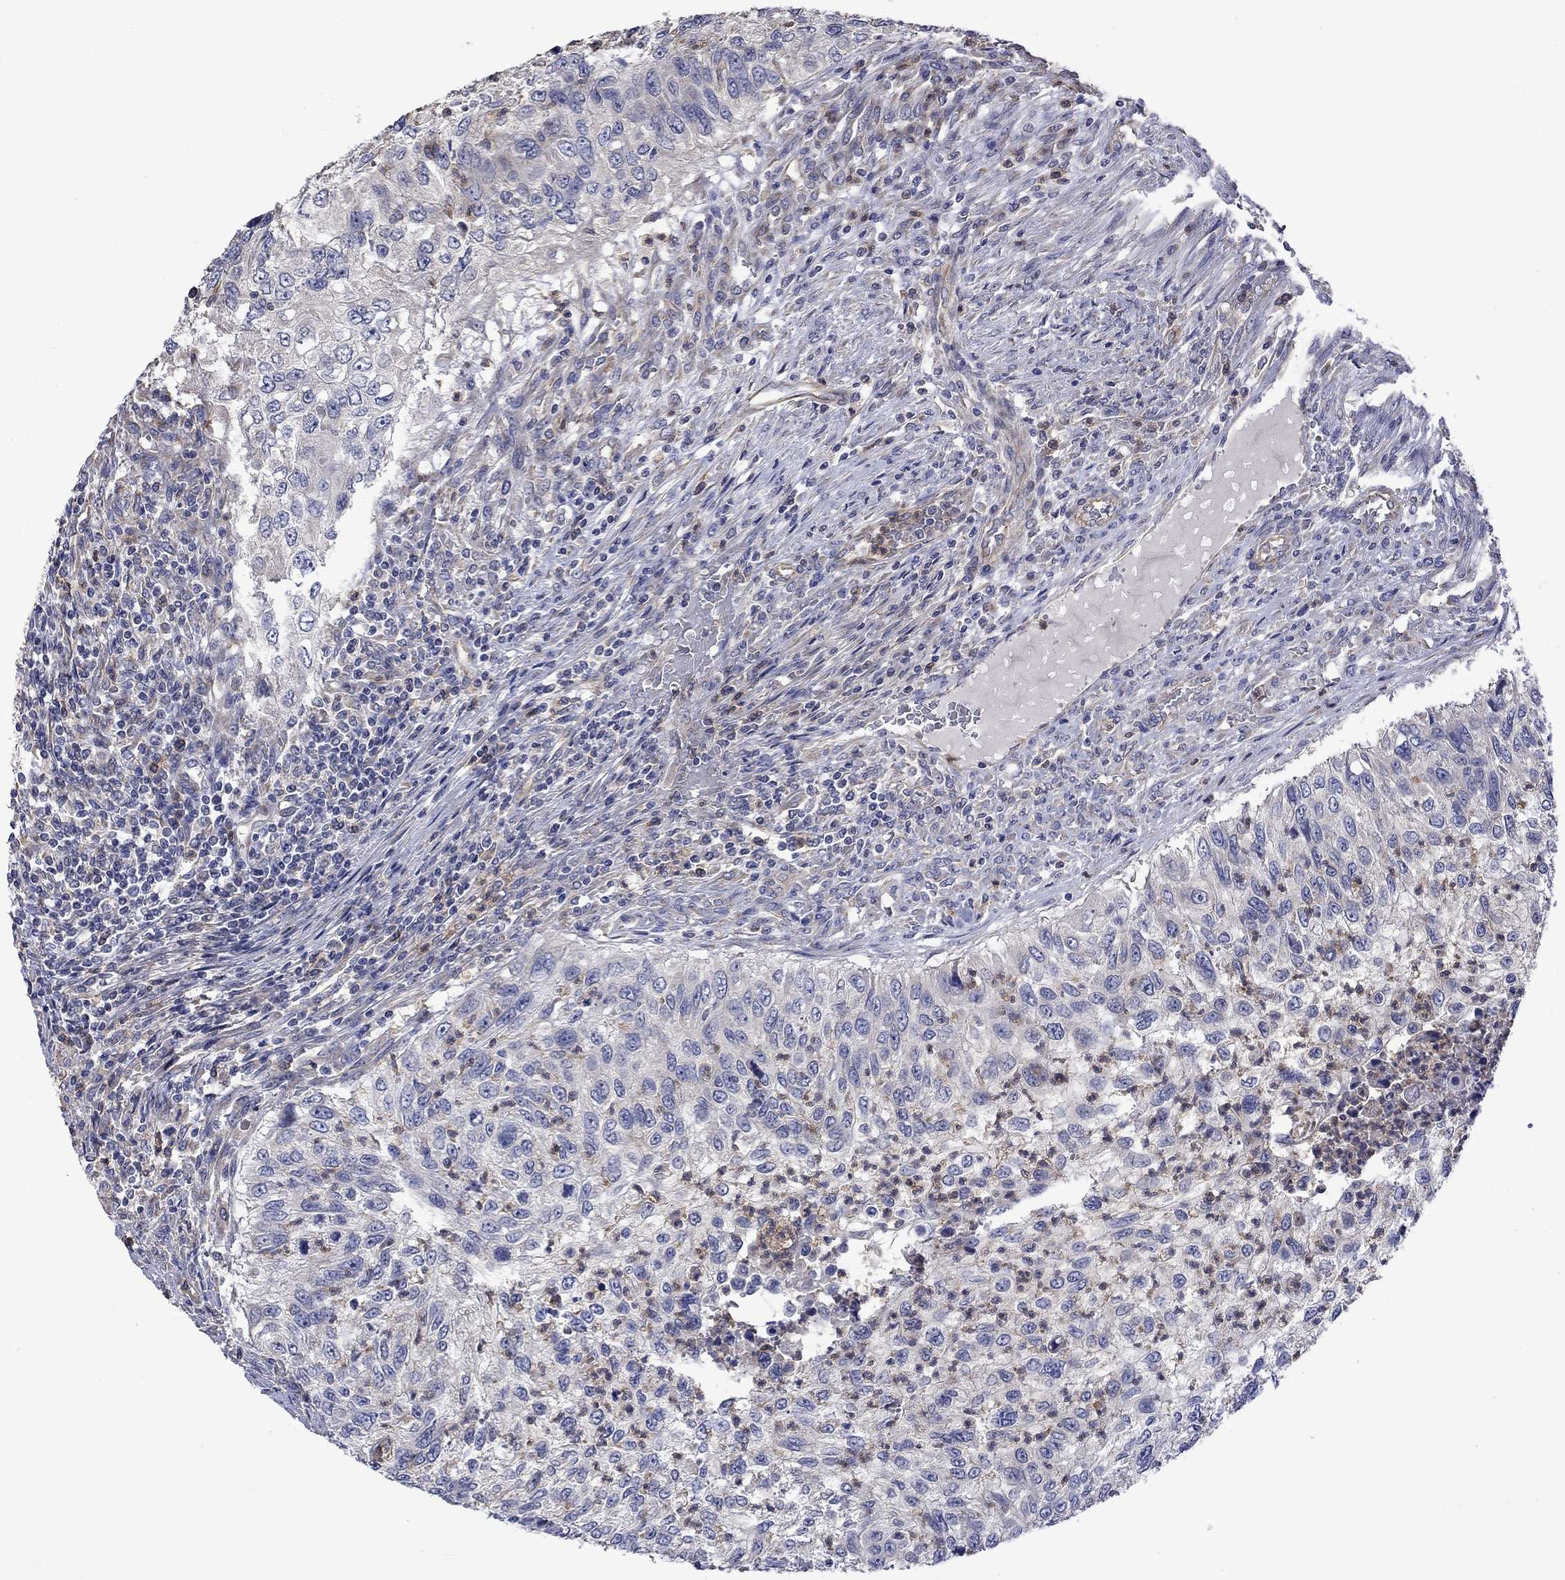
{"staining": {"intensity": "negative", "quantity": "none", "location": "none"}, "tissue": "urothelial cancer", "cell_type": "Tumor cells", "image_type": "cancer", "snomed": [{"axis": "morphology", "description": "Urothelial carcinoma, High grade"}, {"axis": "topography", "description": "Urinary bladder"}], "caption": "Urothelial cancer was stained to show a protein in brown. There is no significant staining in tumor cells.", "gene": "CAMKK2", "patient": {"sex": "female", "age": 60}}